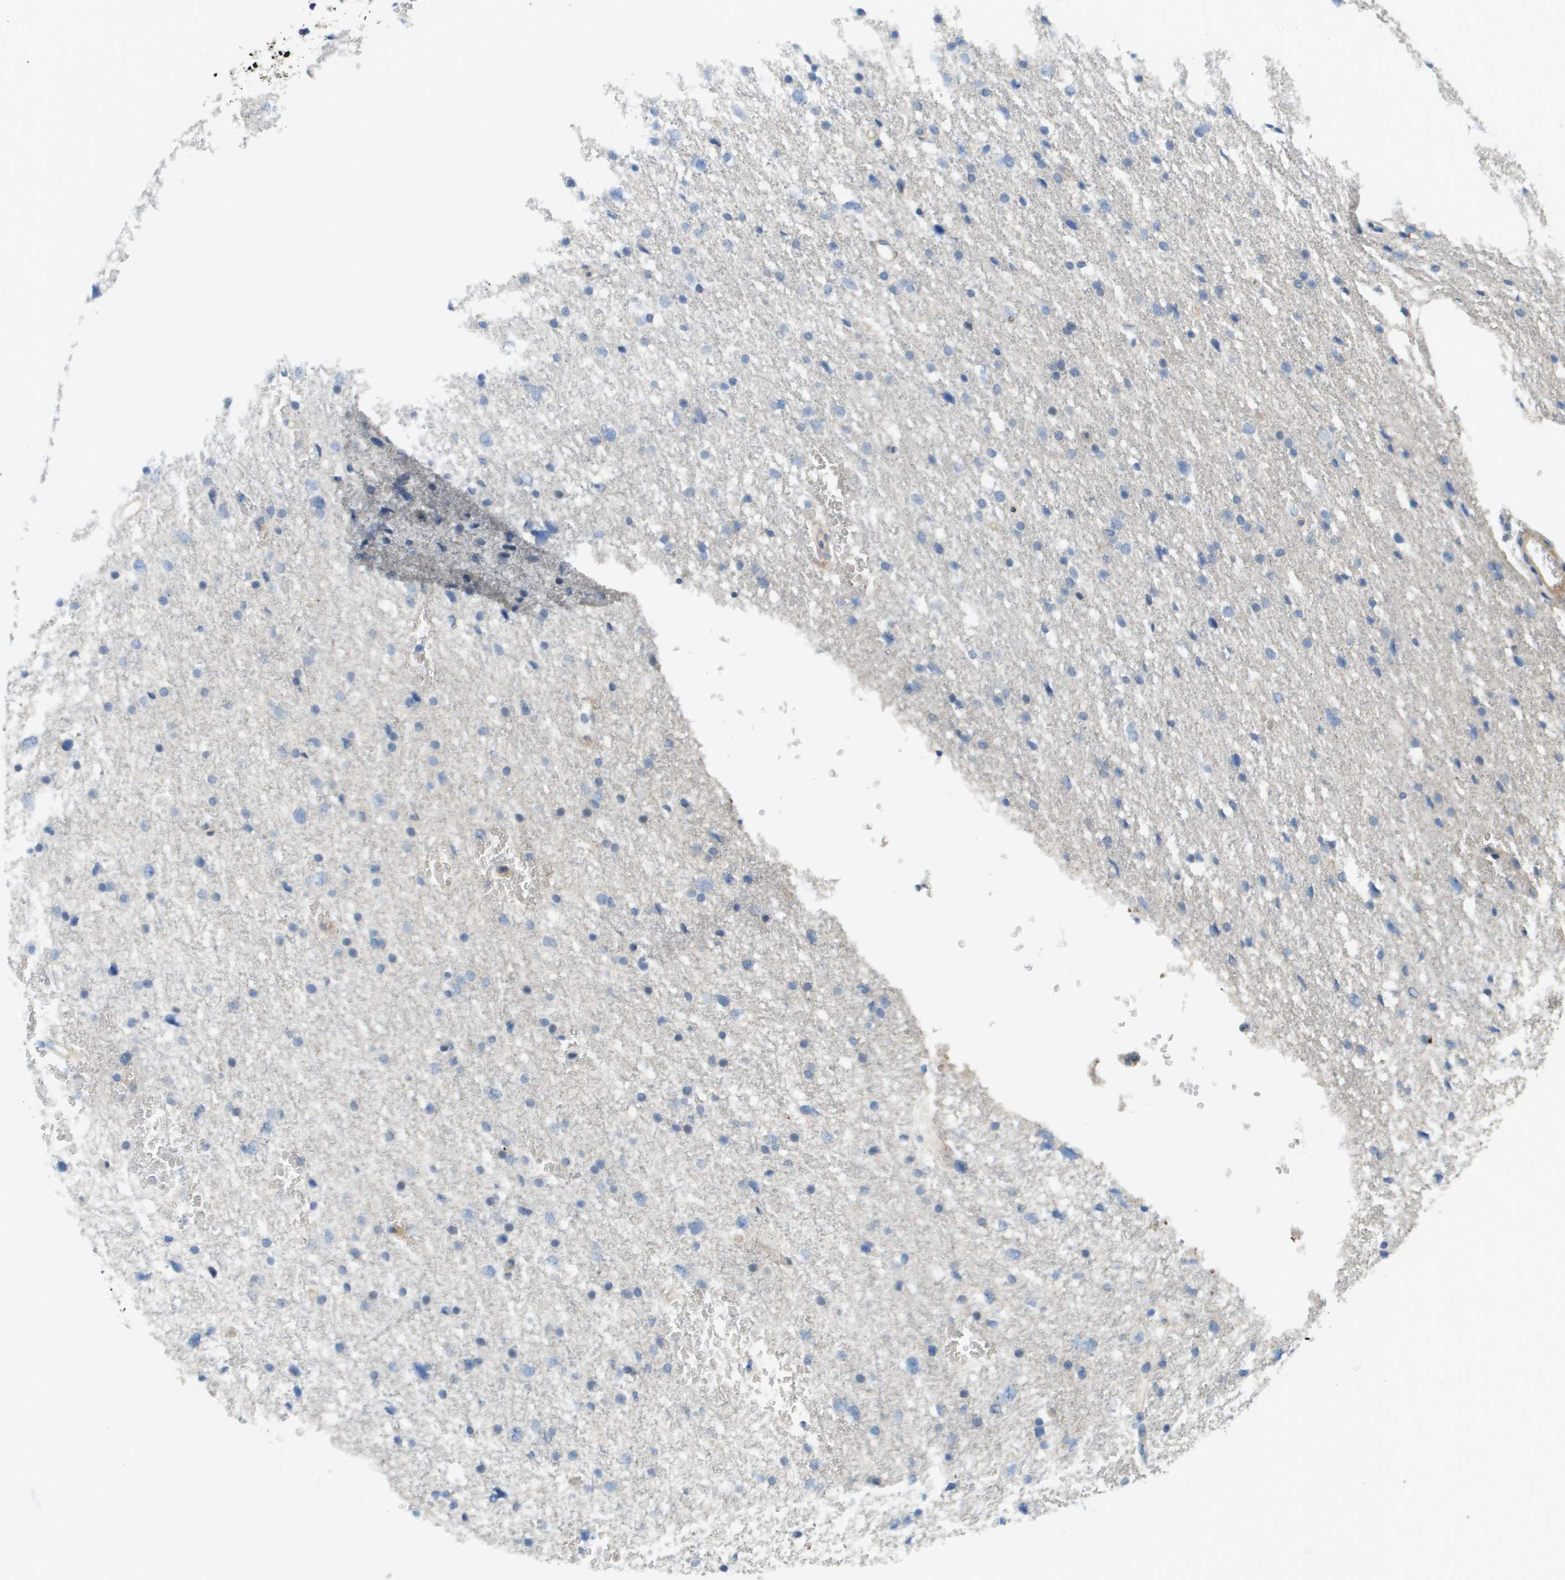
{"staining": {"intensity": "negative", "quantity": "none", "location": "none"}, "tissue": "glioma", "cell_type": "Tumor cells", "image_type": "cancer", "snomed": [{"axis": "morphology", "description": "Glioma, malignant, Low grade"}, {"axis": "topography", "description": "Brain"}], "caption": "Low-grade glioma (malignant) stained for a protein using immunohistochemistry reveals no positivity tumor cells.", "gene": "KRT23", "patient": {"sex": "female", "age": 37}}